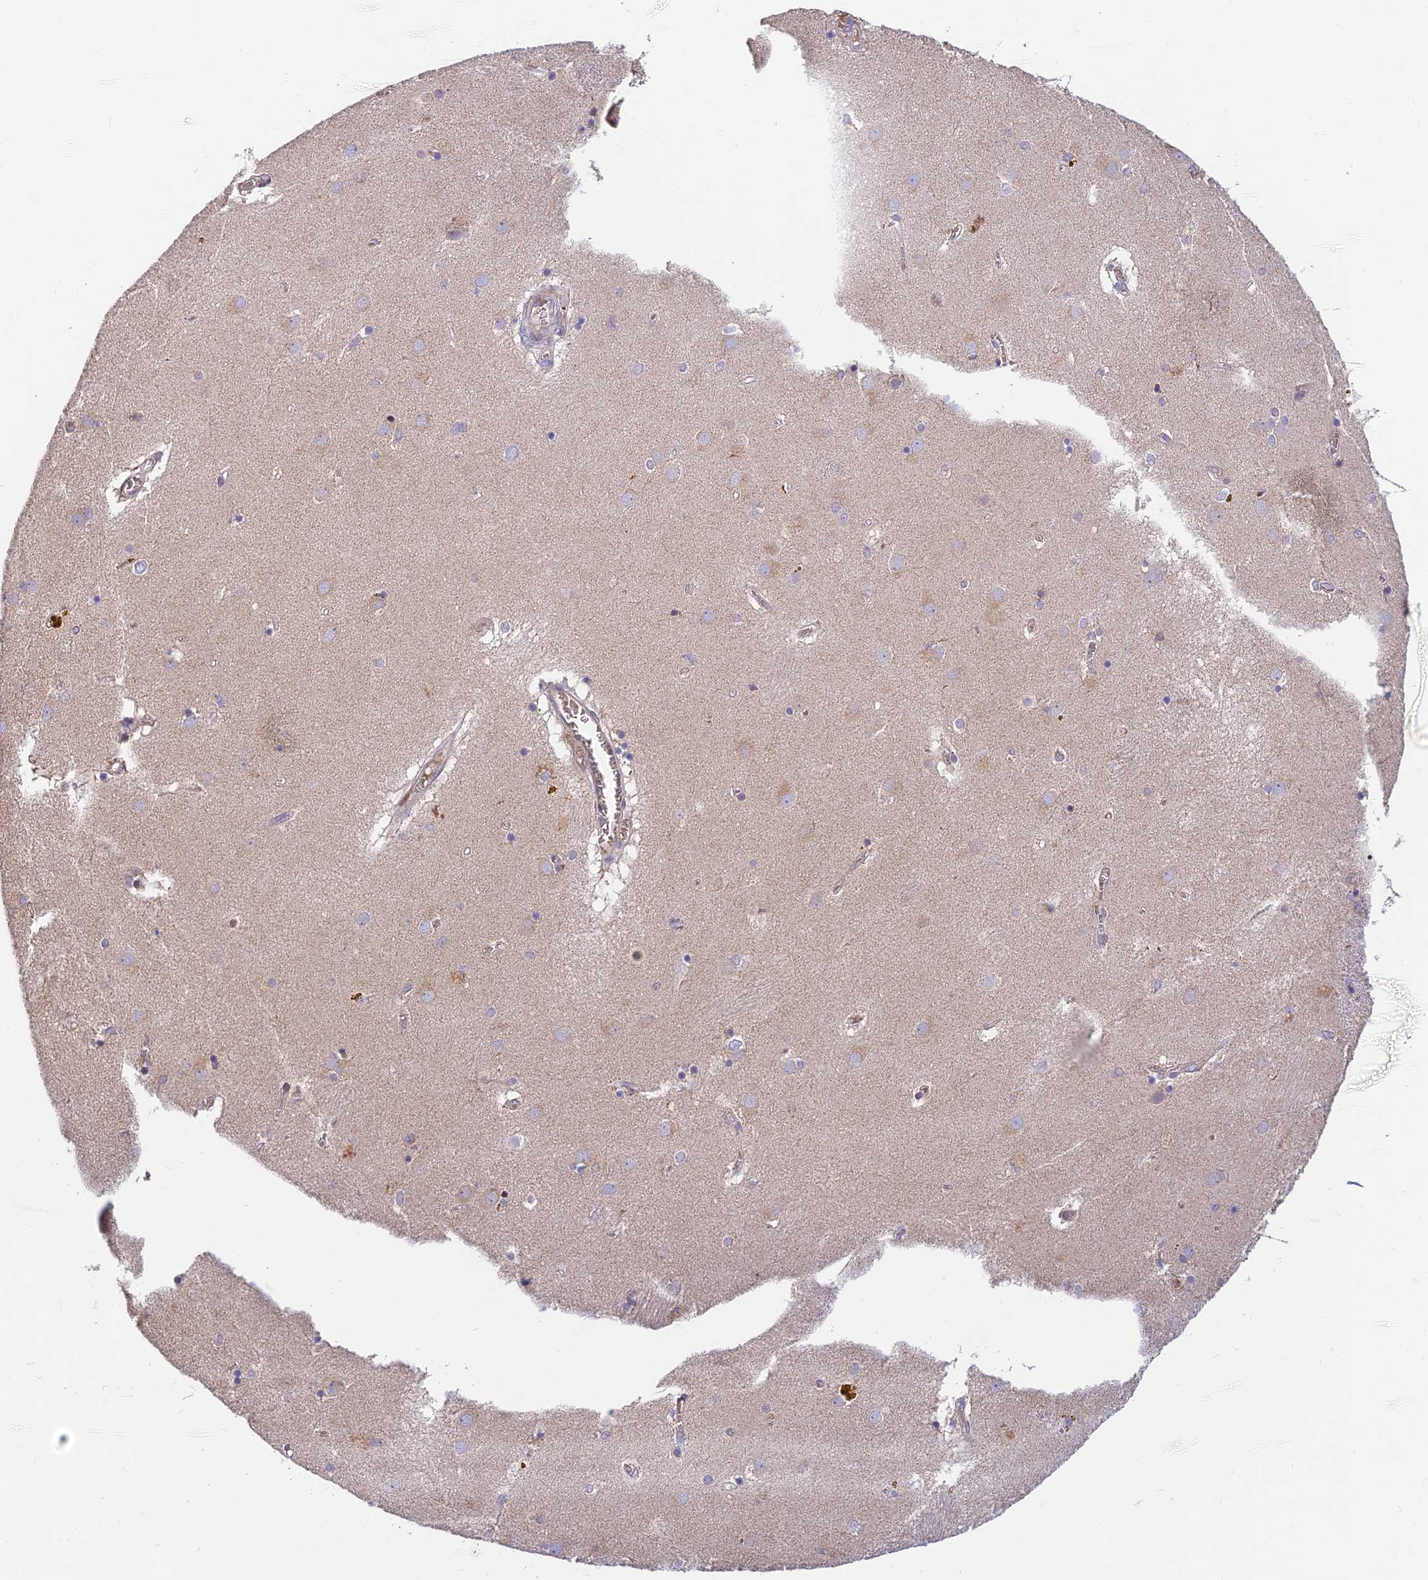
{"staining": {"intensity": "weak", "quantity": "25%-75%", "location": "cytoplasmic/membranous"}, "tissue": "caudate", "cell_type": "Glial cells", "image_type": "normal", "snomed": [{"axis": "morphology", "description": "Normal tissue, NOS"}, {"axis": "topography", "description": "Lateral ventricle wall"}], "caption": "Immunohistochemistry (IHC) (DAB (3,3'-diaminobenzidine)) staining of unremarkable human caudate reveals weak cytoplasmic/membranous protein positivity in about 25%-75% of glial cells. Nuclei are stained in blue.", "gene": "UFSP2", "patient": {"sex": "male", "age": 70}}